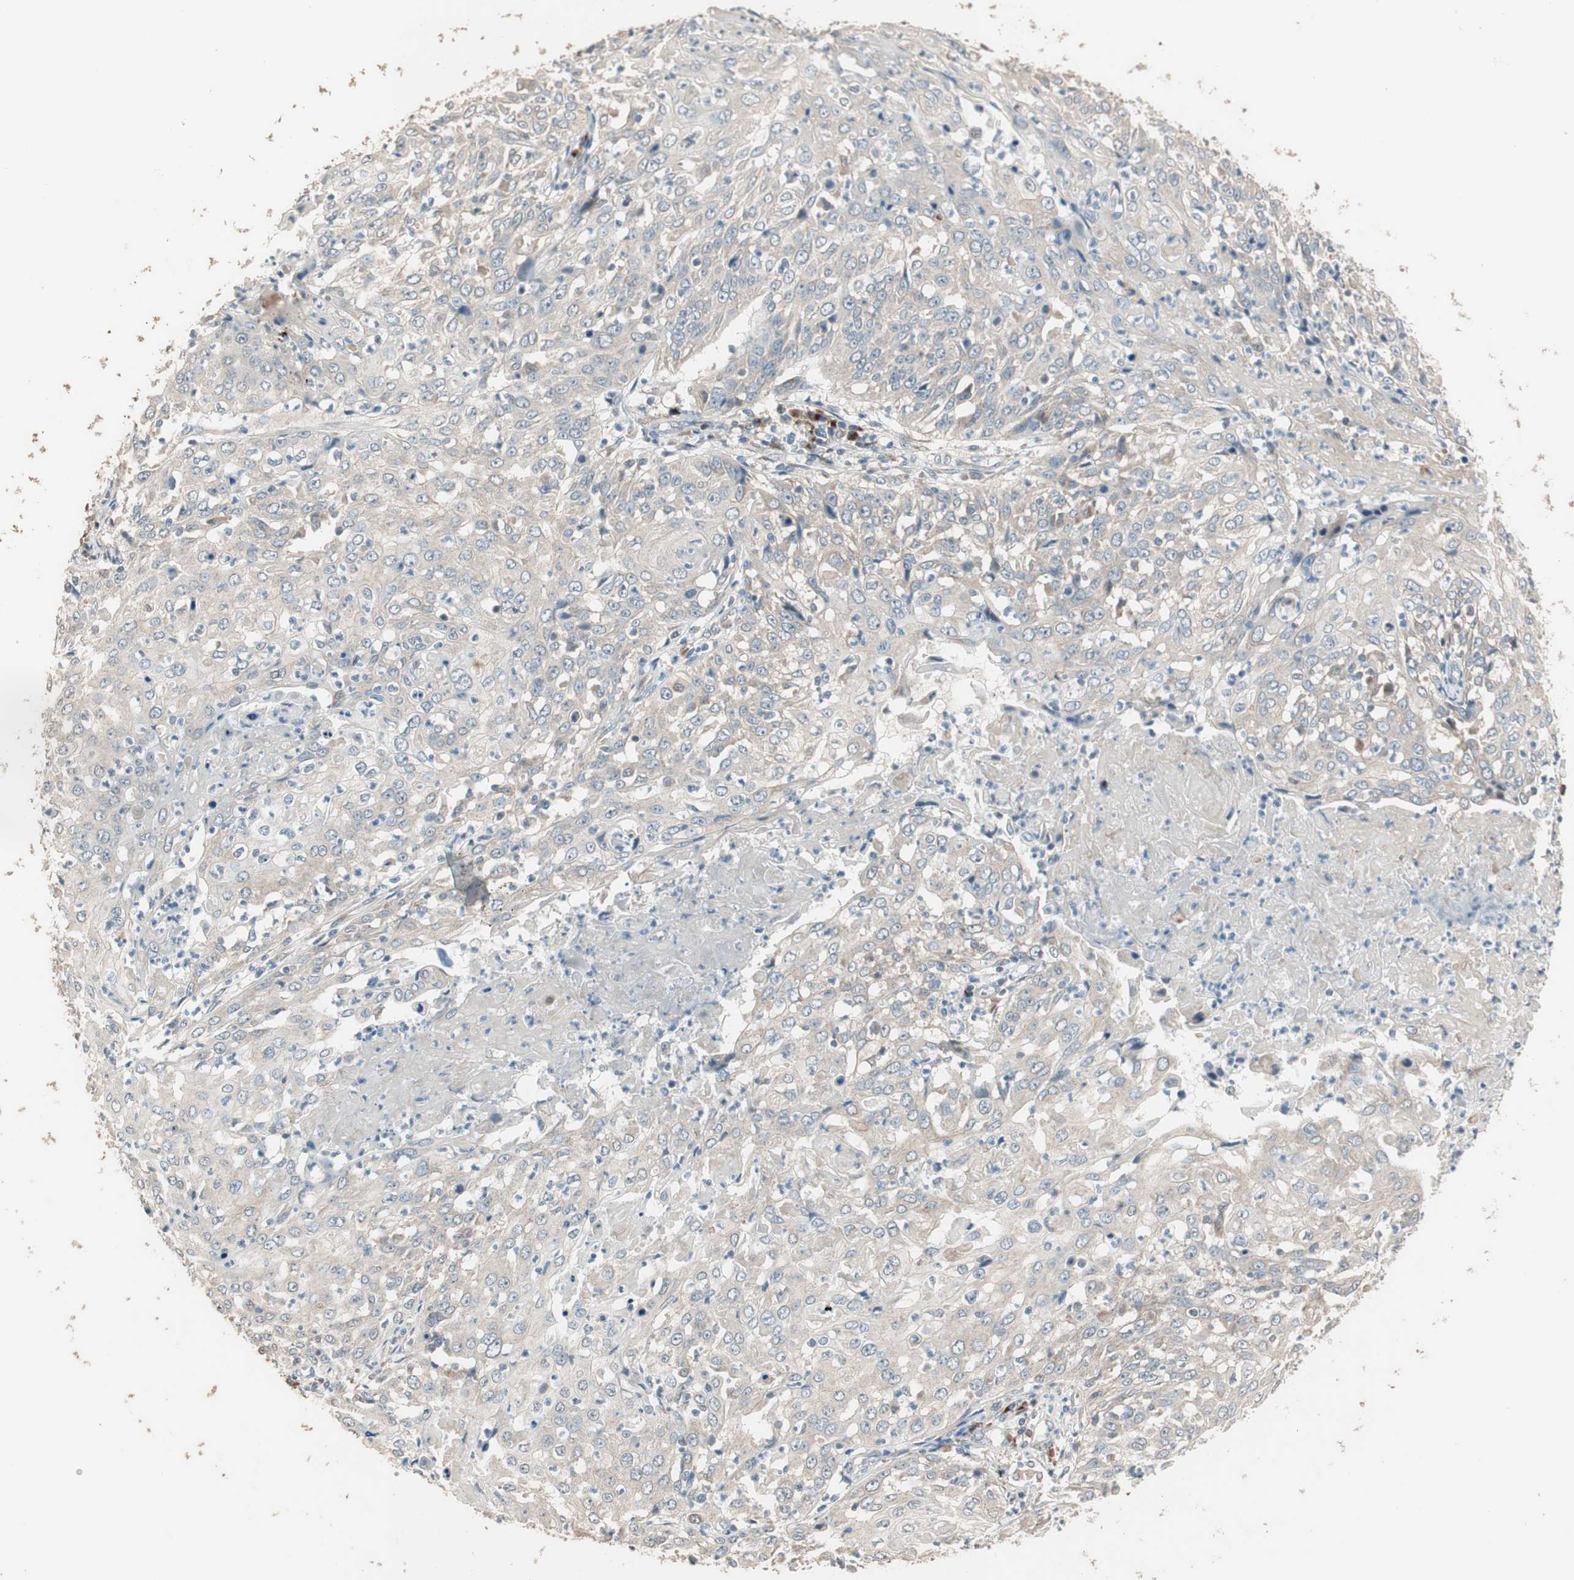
{"staining": {"intensity": "weak", "quantity": ">75%", "location": "cytoplasmic/membranous"}, "tissue": "cervical cancer", "cell_type": "Tumor cells", "image_type": "cancer", "snomed": [{"axis": "morphology", "description": "Squamous cell carcinoma, NOS"}, {"axis": "topography", "description": "Cervix"}], "caption": "The micrograph exhibits staining of cervical cancer, revealing weak cytoplasmic/membranous protein positivity (brown color) within tumor cells. (brown staining indicates protein expression, while blue staining denotes nuclei).", "gene": "RARRES1", "patient": {"sex": "female", "age": 39}}